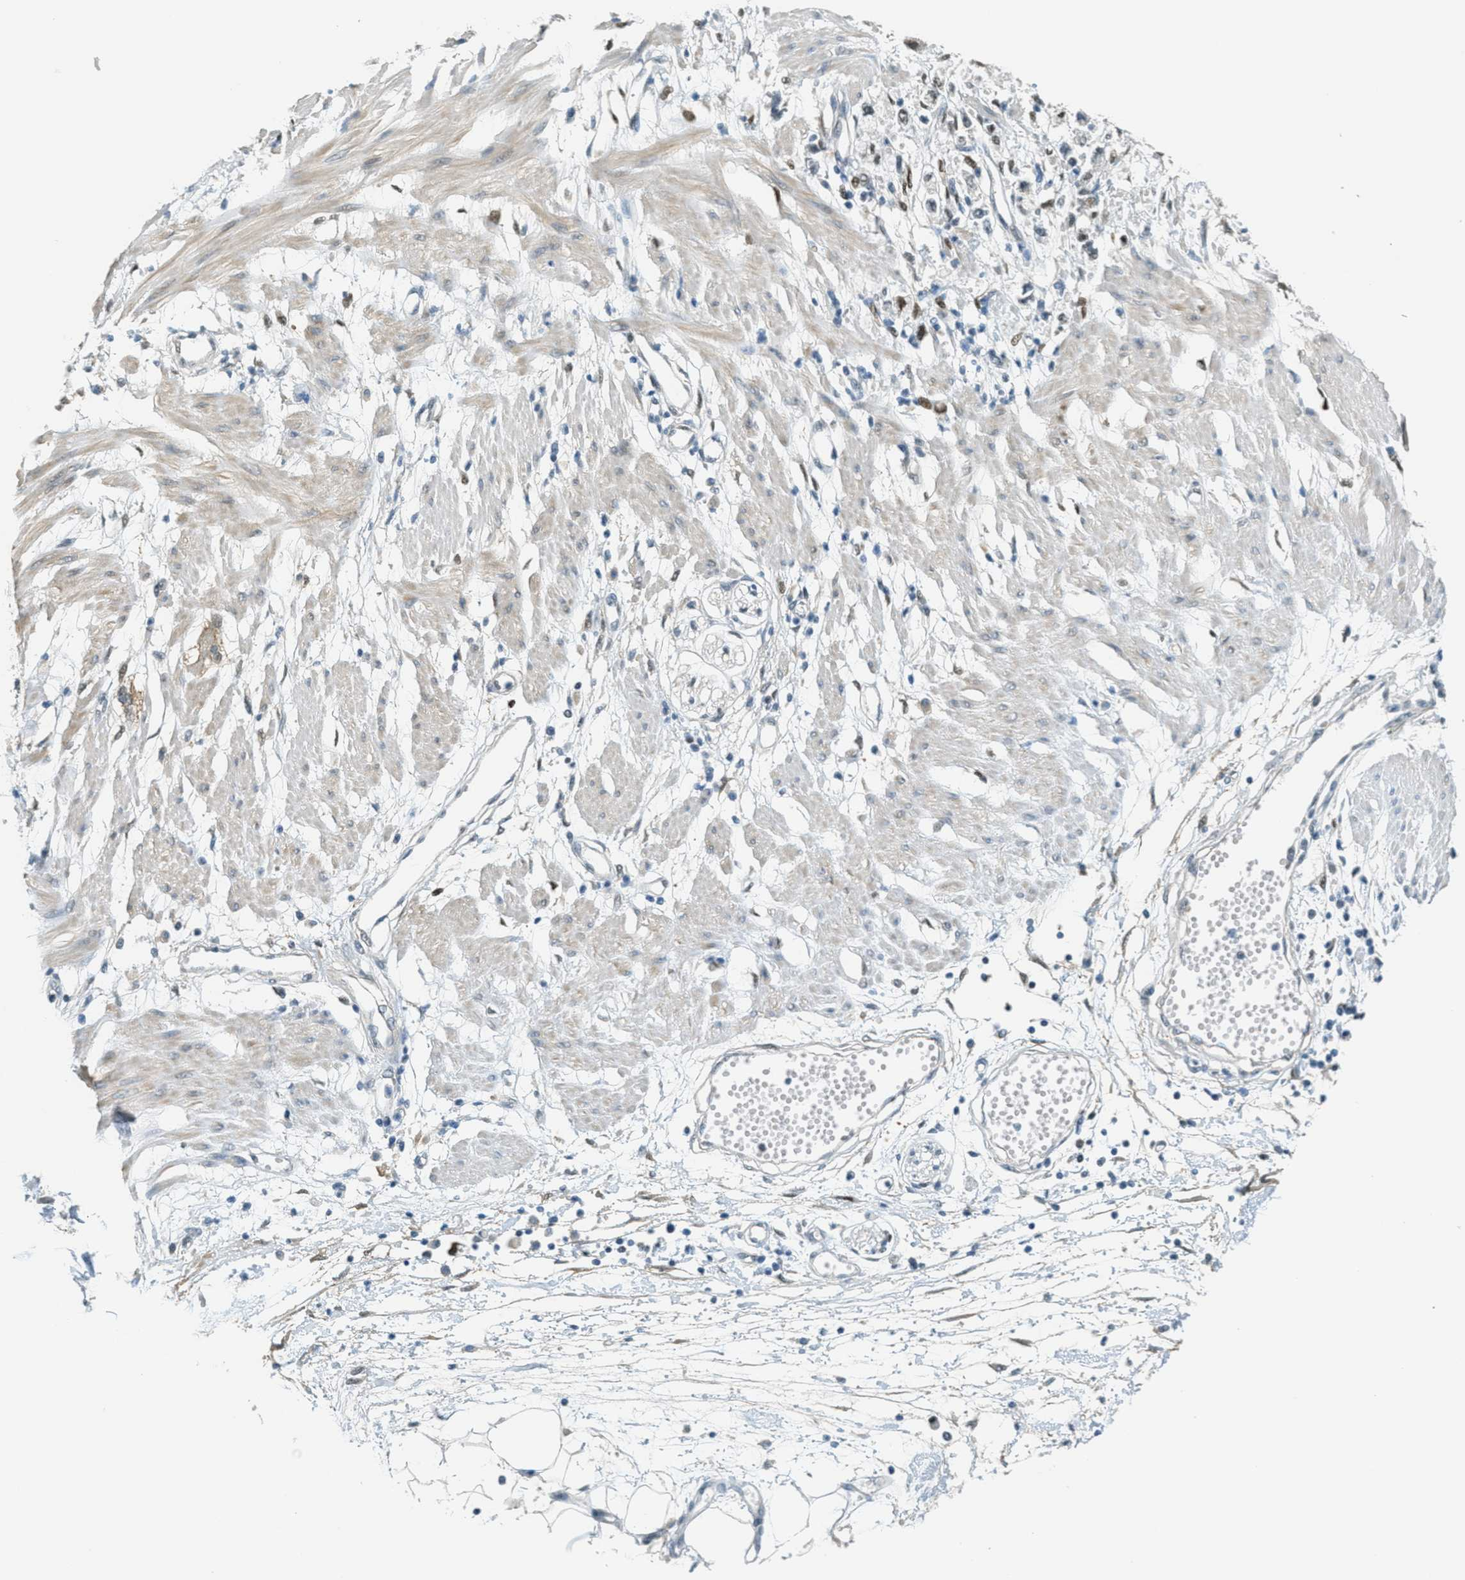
{"staining": {"intensity": "moderate", "quantity": "<25%", "location": "nuclear"}, "tissue": "stomach cancer", "cell_type": "Tumor cells", "image_type": "cancer", "snomed": [{"axis": "morphology", "description": "Adenocarcinoma, NOS"}, {"axis": "topography", "description": "Stomach"}], "caption": "This histopathology image displays IHC staining of adenocarcinoma (stomach), with low moderate nuclear expression in approximately <25% of tumor cells.", "gene": "TCF3", "patient": {"sex": "female", "age": 59}}